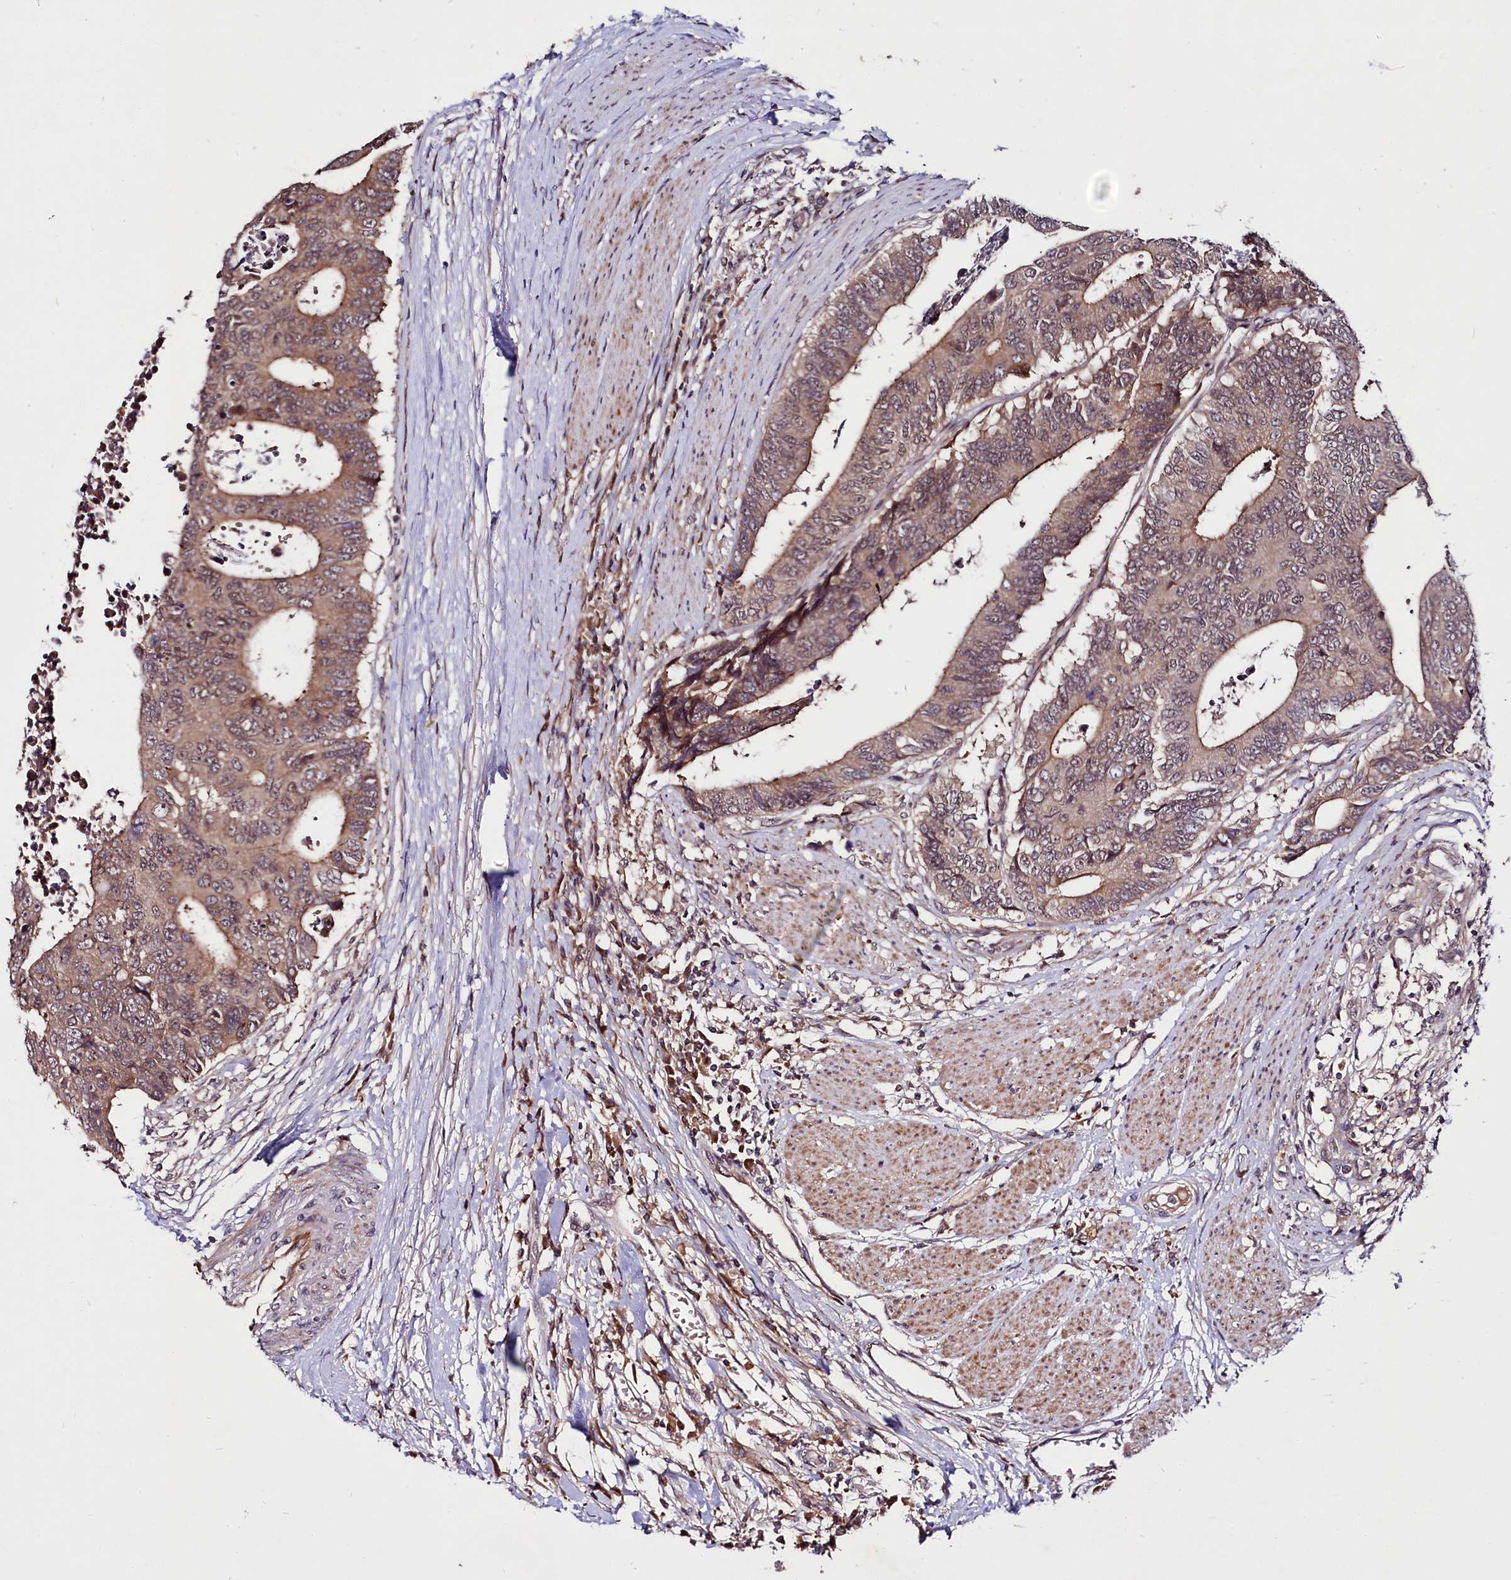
{"staining": {"intensity": "weak", "quantity": ">75%", "location": "cytoplasmic/membranous"}, "tissue": "colorectal cancer", "cell_type": "Tumor cells", "image_type": "cancer", "snomed": [{"axis": "morphology", "description": "Adenocarcinoma, NOS"}, {"axis": "topography", "description": "Rectum"}], "caption": "About >75% of tumor cells in colorectal adenocarcinoma demonstrate weak cytoplasmic/membranous protein positivity as visualized by brown immunohistochemical staining.", "gene": "UBE3A", "patient": {"sex": "male", "age": 84}}